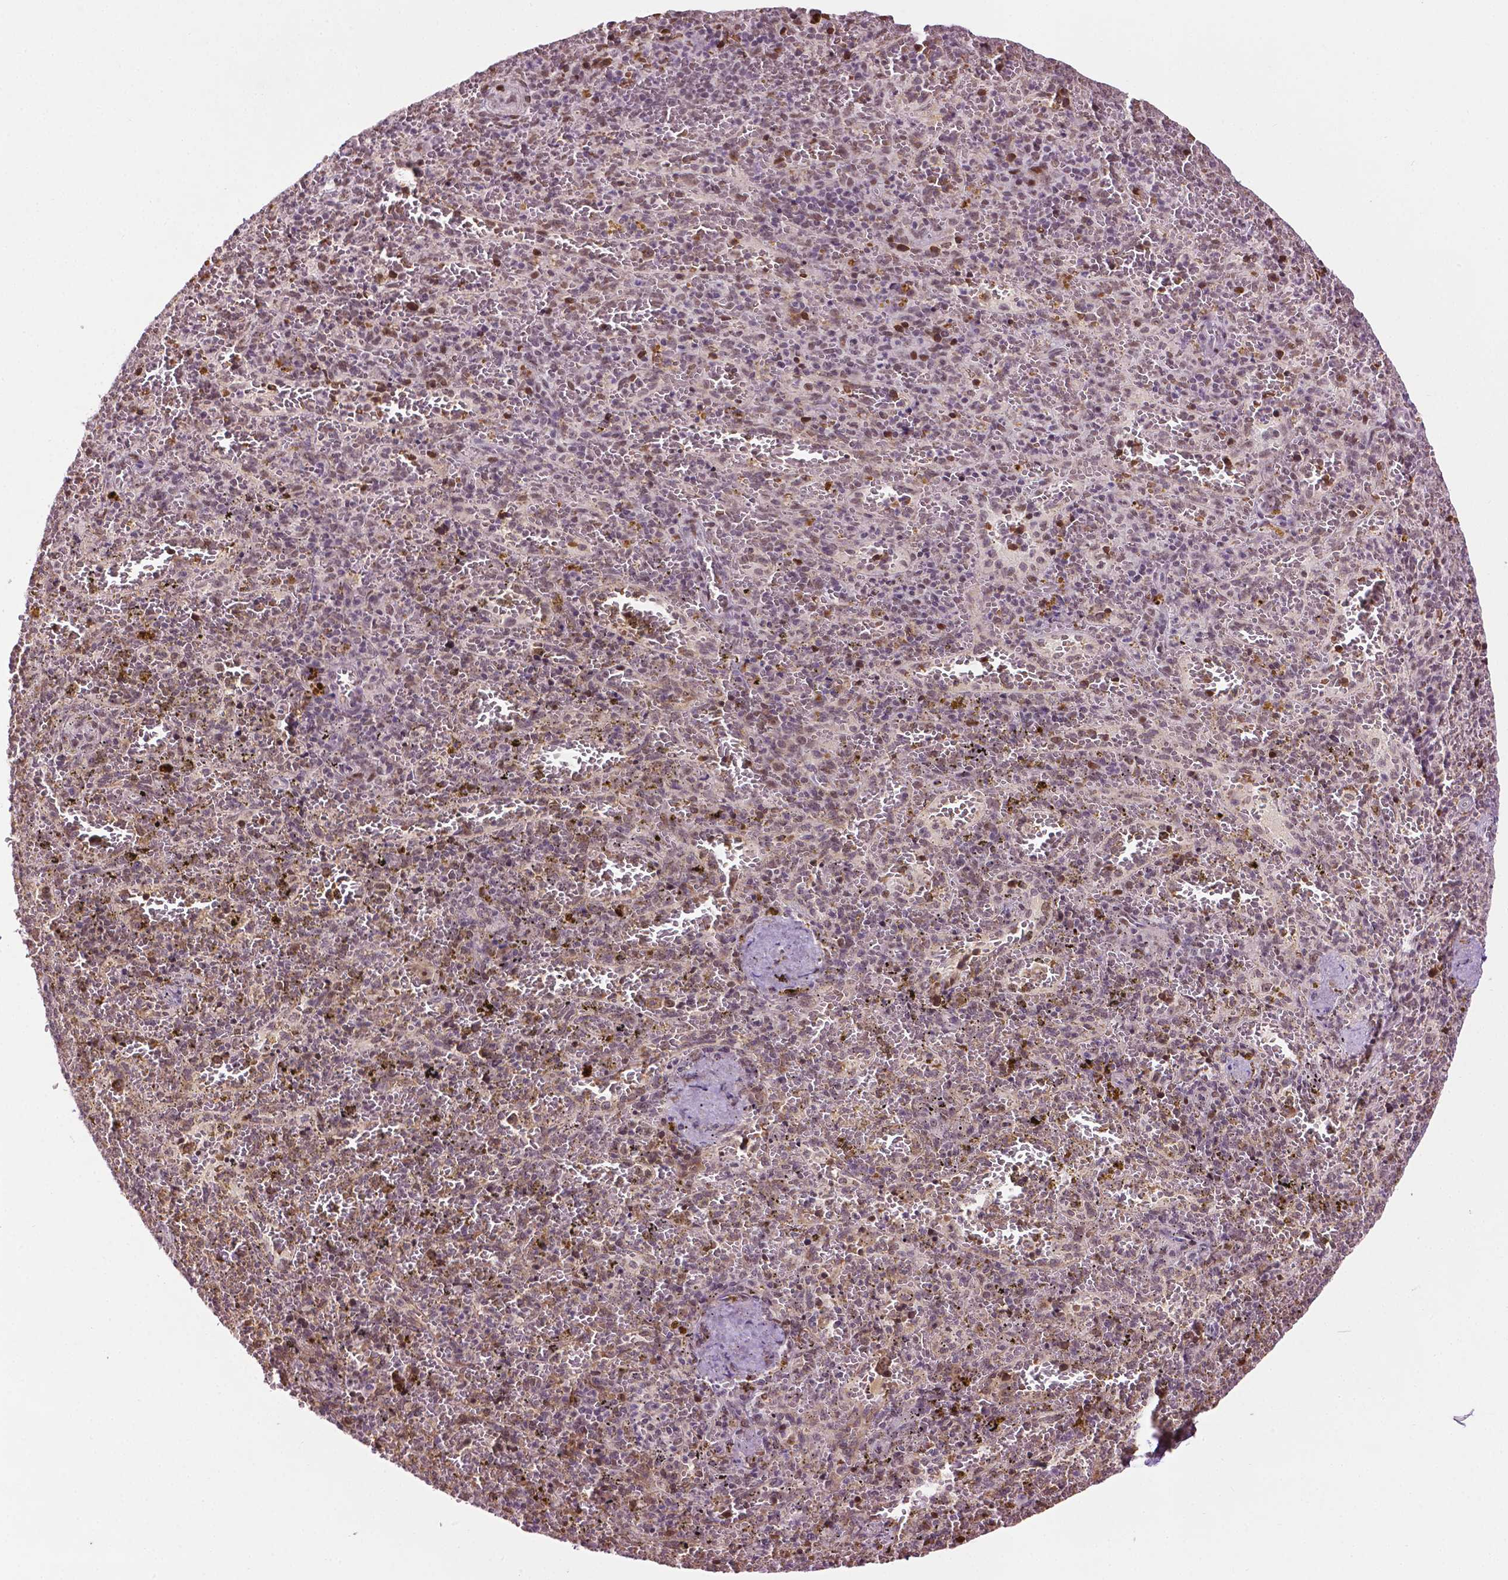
{"staining": {"intensity": "moderate", "quantity": "<25%", "location": "cytoplasmic/membranous"}, "tissue": "spleen", "cell_type": "Cells in red pulp", "image_type": "normal", "snomed": [{"axis": "morphology", "description": "Normal tissue, NOS"}, {"axis": "topography", "description": "Spleen"}], "caption": "Protein staining by immunohistochemistry demonstrates moderate cytoplasmic/membranous expression in approximately <25% of cells in red pulp in normal spleen.", "gene": "ZNF41", "patient": {"sex": "female", "age": 50}}